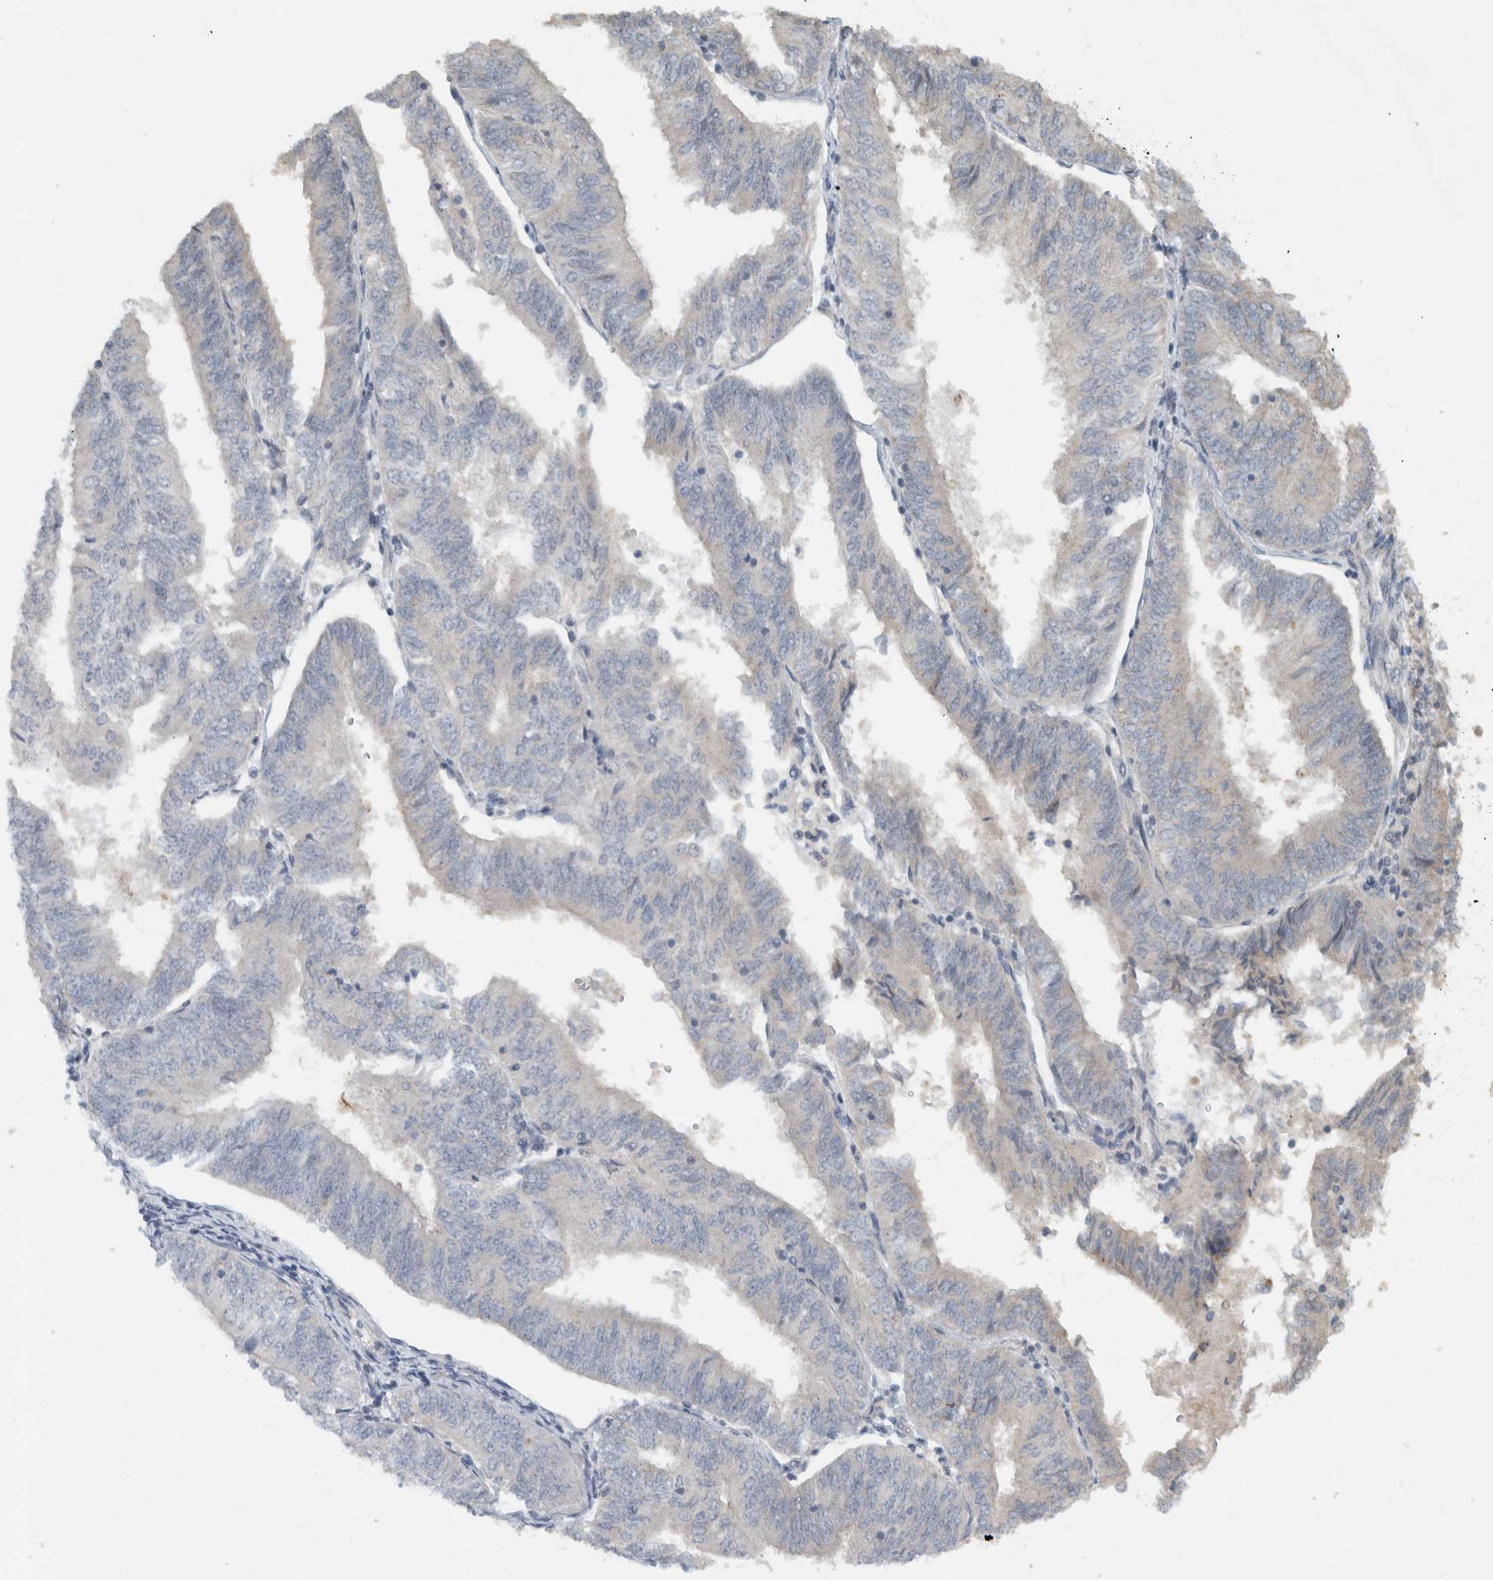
{"staining": {"intensity": "negative", "quantity": "none", "location": "none"}, "tissue": "endometrial cancer", "cell_type": "Tumor cells", "image_type": "cancer", "snomed": [{"axis": "morphology", "description": "Adenocarcinoma, NOS"}, {"axis": "topography", "description": "Endometrium"}], "caption": "Tumor cells show no significant protein expression in adenocarcinoma (endometrial). (Stains: DAB (3,3'-diaminobenzidine) immunohistochemistry (IHC) with hematoxylin counter stain, Microscopy: brightfield microscopy at high magnification).", "gene": "ERCC6L2", "patient": {"sex": "female", "age": 58}}